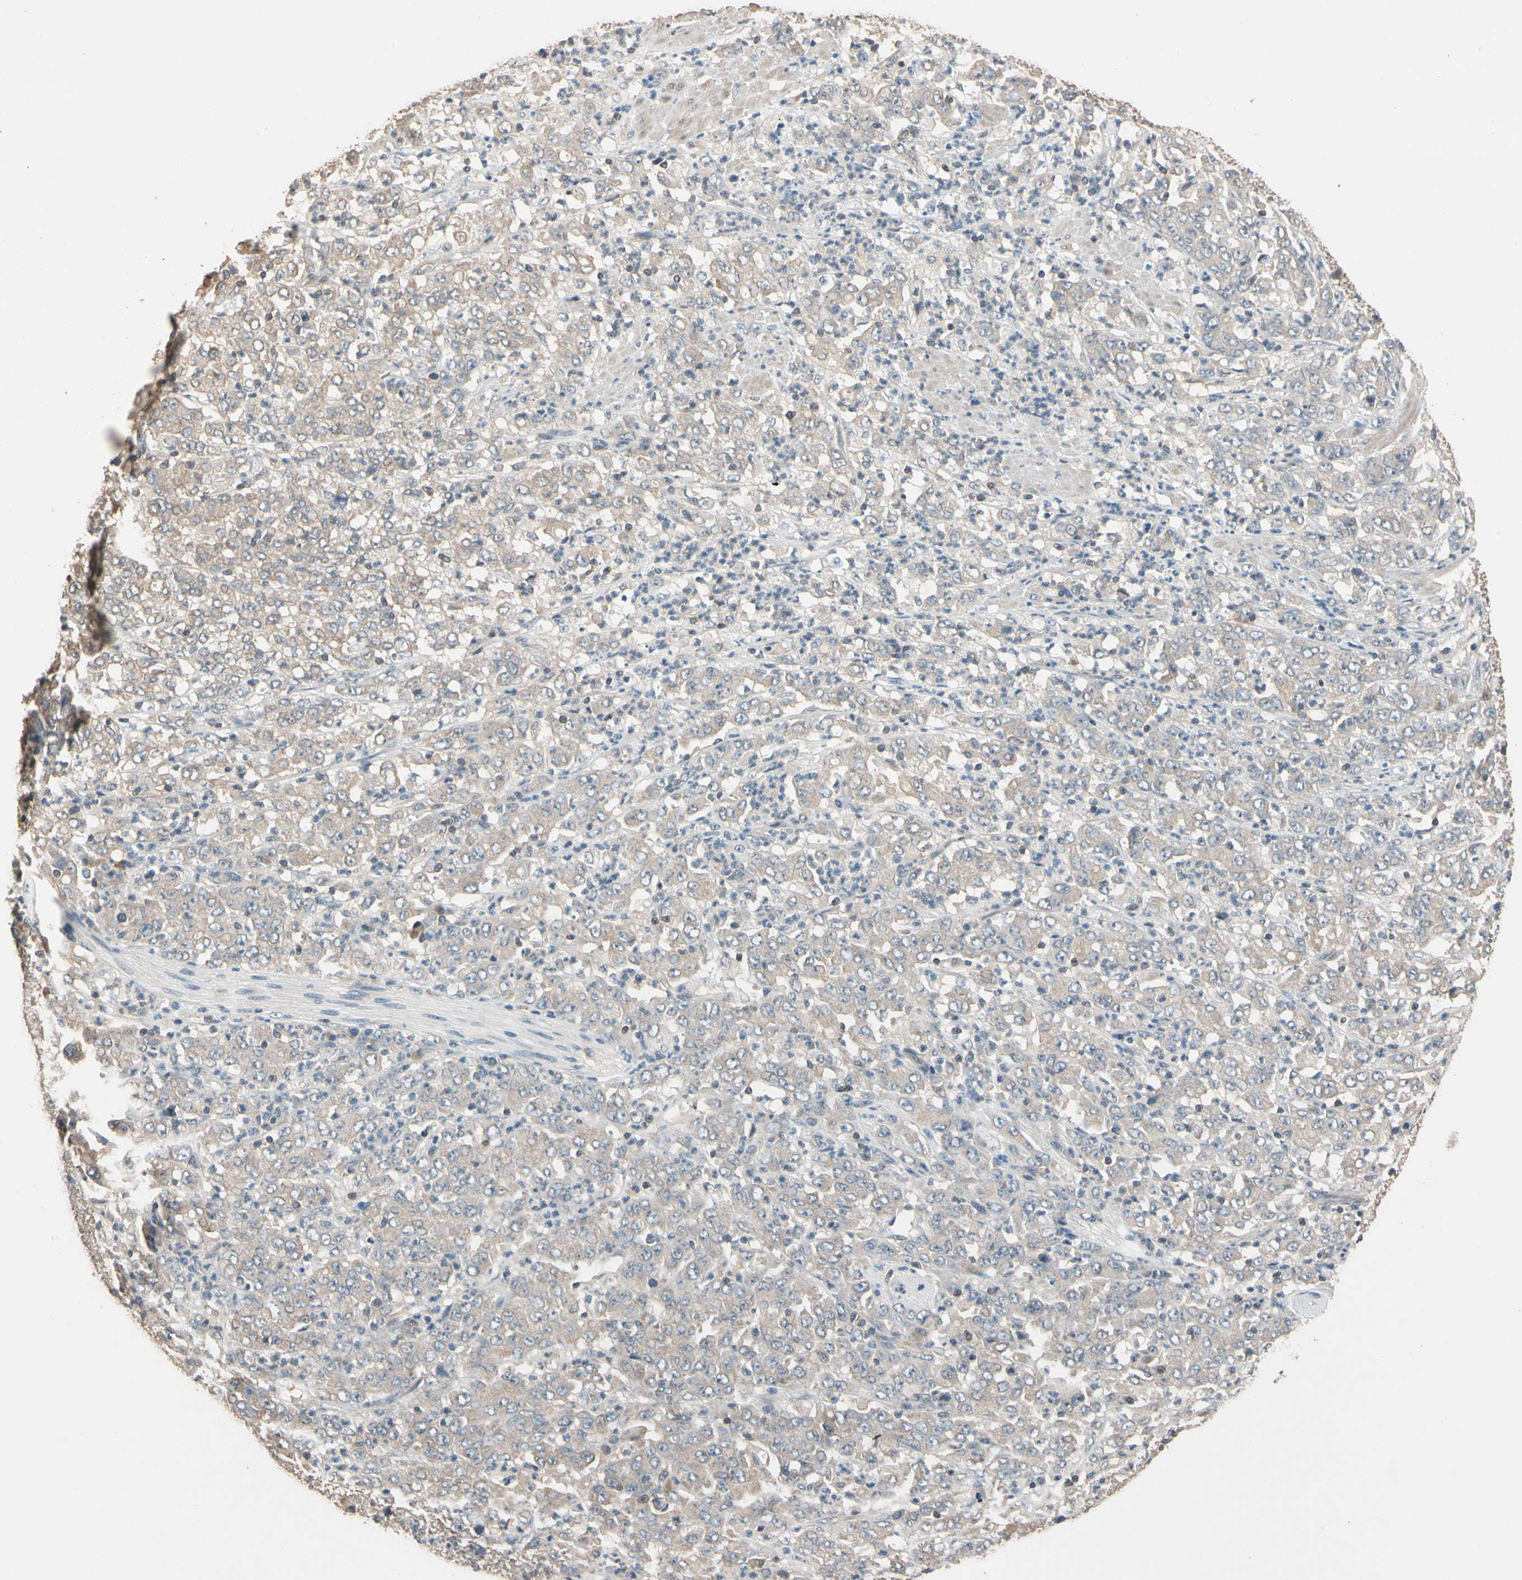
{"staining": {"intensity": "weak", "quantity": ">75%", "location": "cytoplasmic/membranous"}, "tissue": "stomach cancer", "cell_type": "Tumor cells", "image_type": "cancer", "snomed": [{"axis": "morphology", "description": "Adenocarcinoma, NOS"}, {"axis": "topography", "description": "Stomach, lower"}], "caption": "Protein expression analysis of adenocarcinoma (stomach) shows weak cytoplasmic/membranous positivity in about >75% of tumor cells.", "gene": "MAP3K7", "patient": {"sex": "female", "age": 71}}